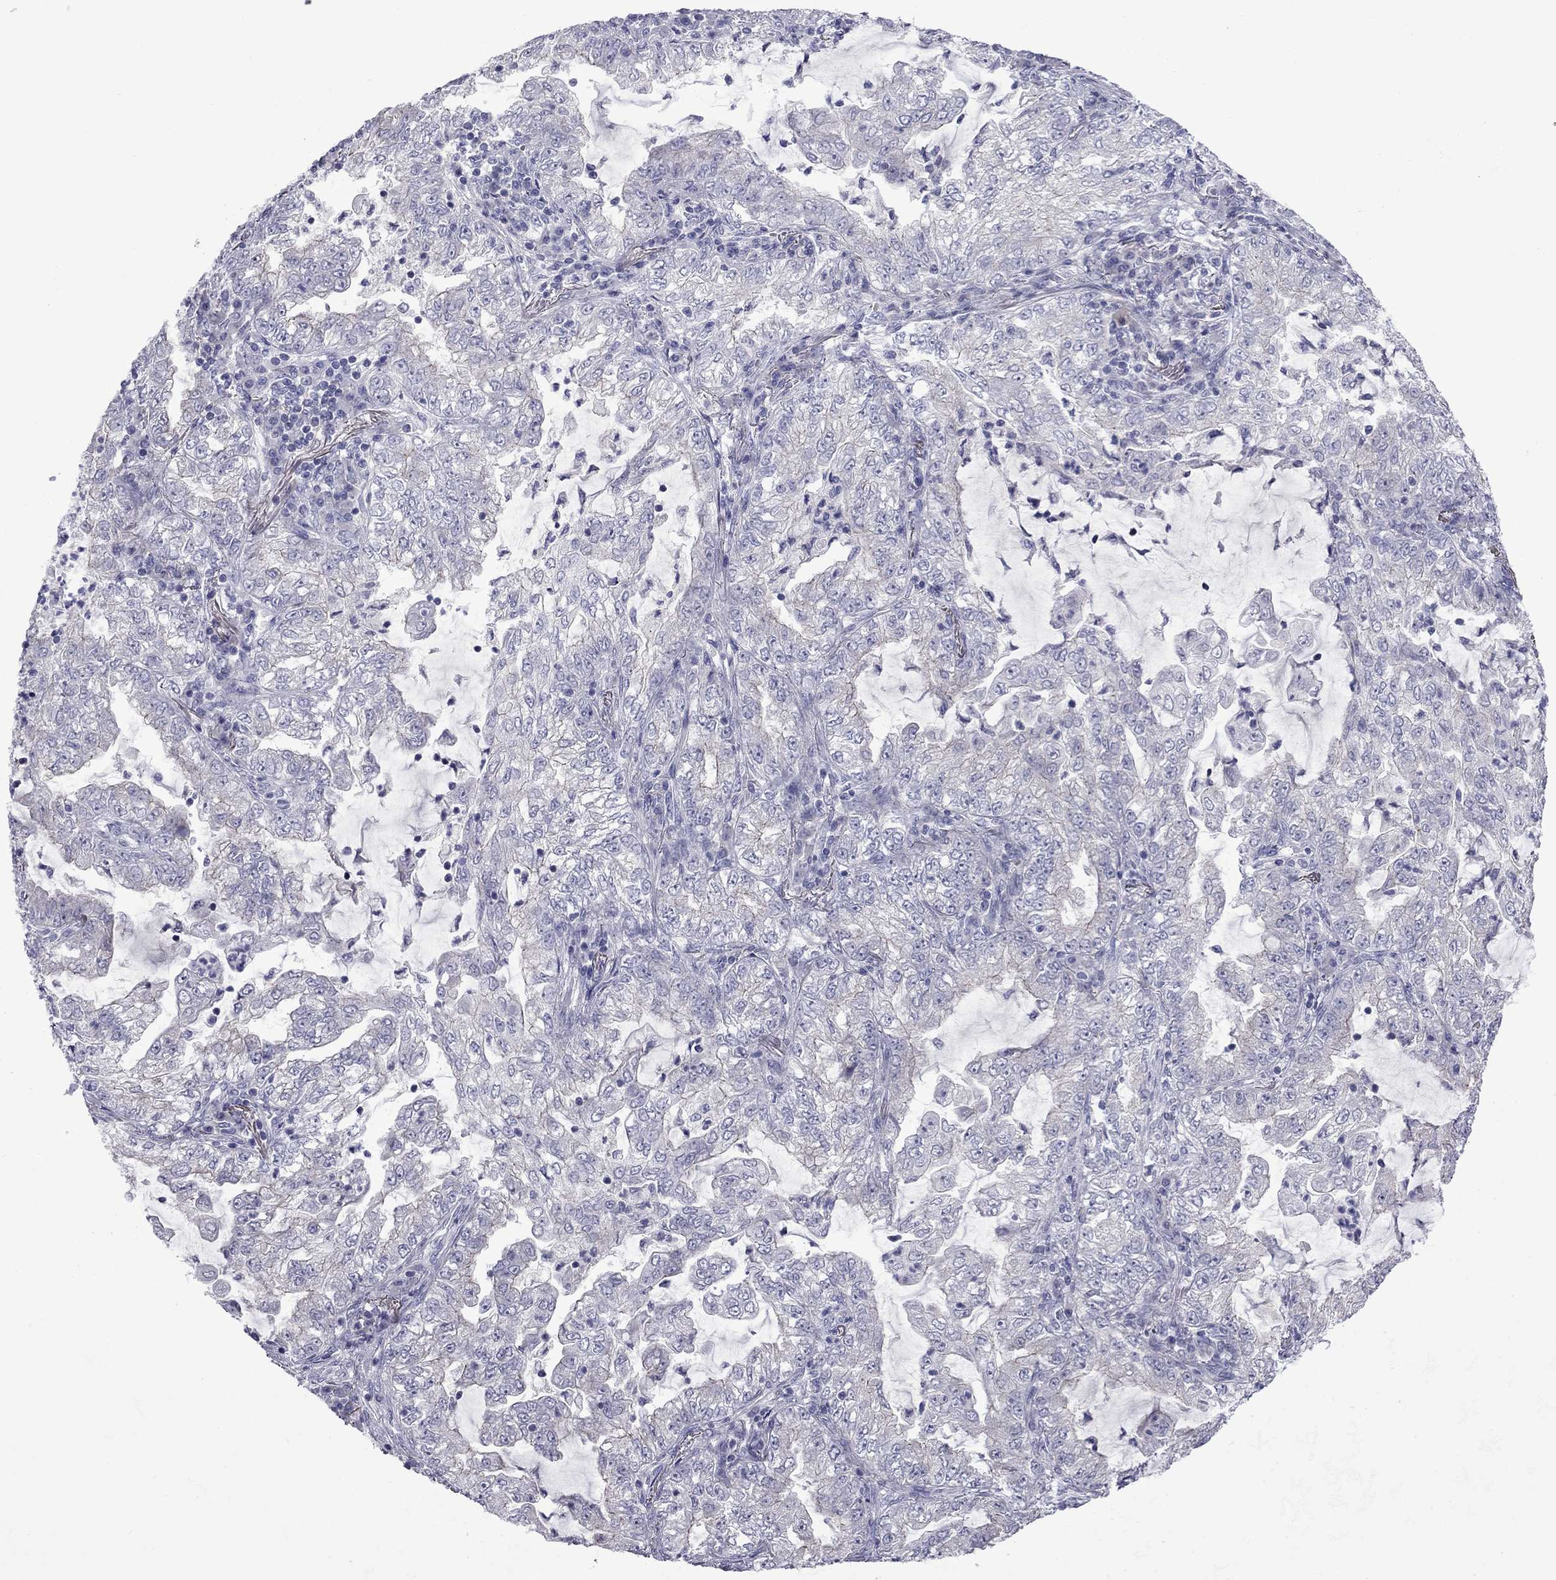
{"staining": {"intensity": "negative", "quantity": "none", "location": "none"}, "tissue": "lung cancer", "cell_type": "Tumor cells", "image_type": "cancer", "snomed": [{"axis": "morphology", "description": "Adenocarcinoma, NOS"}, {"axis": "topography", "description": "Lung"}], "caption": "An immunohistochemistry (IHC) histopathology image of lung cancer (adenocarcinoma) is shown. There is no staining in tumor cells of lung cancer (adenocarcinoma). (IHC, brightfield microscopy, high magnification).", "gene": "NRARP", "patient": {"sex": "female", "age": 73}}